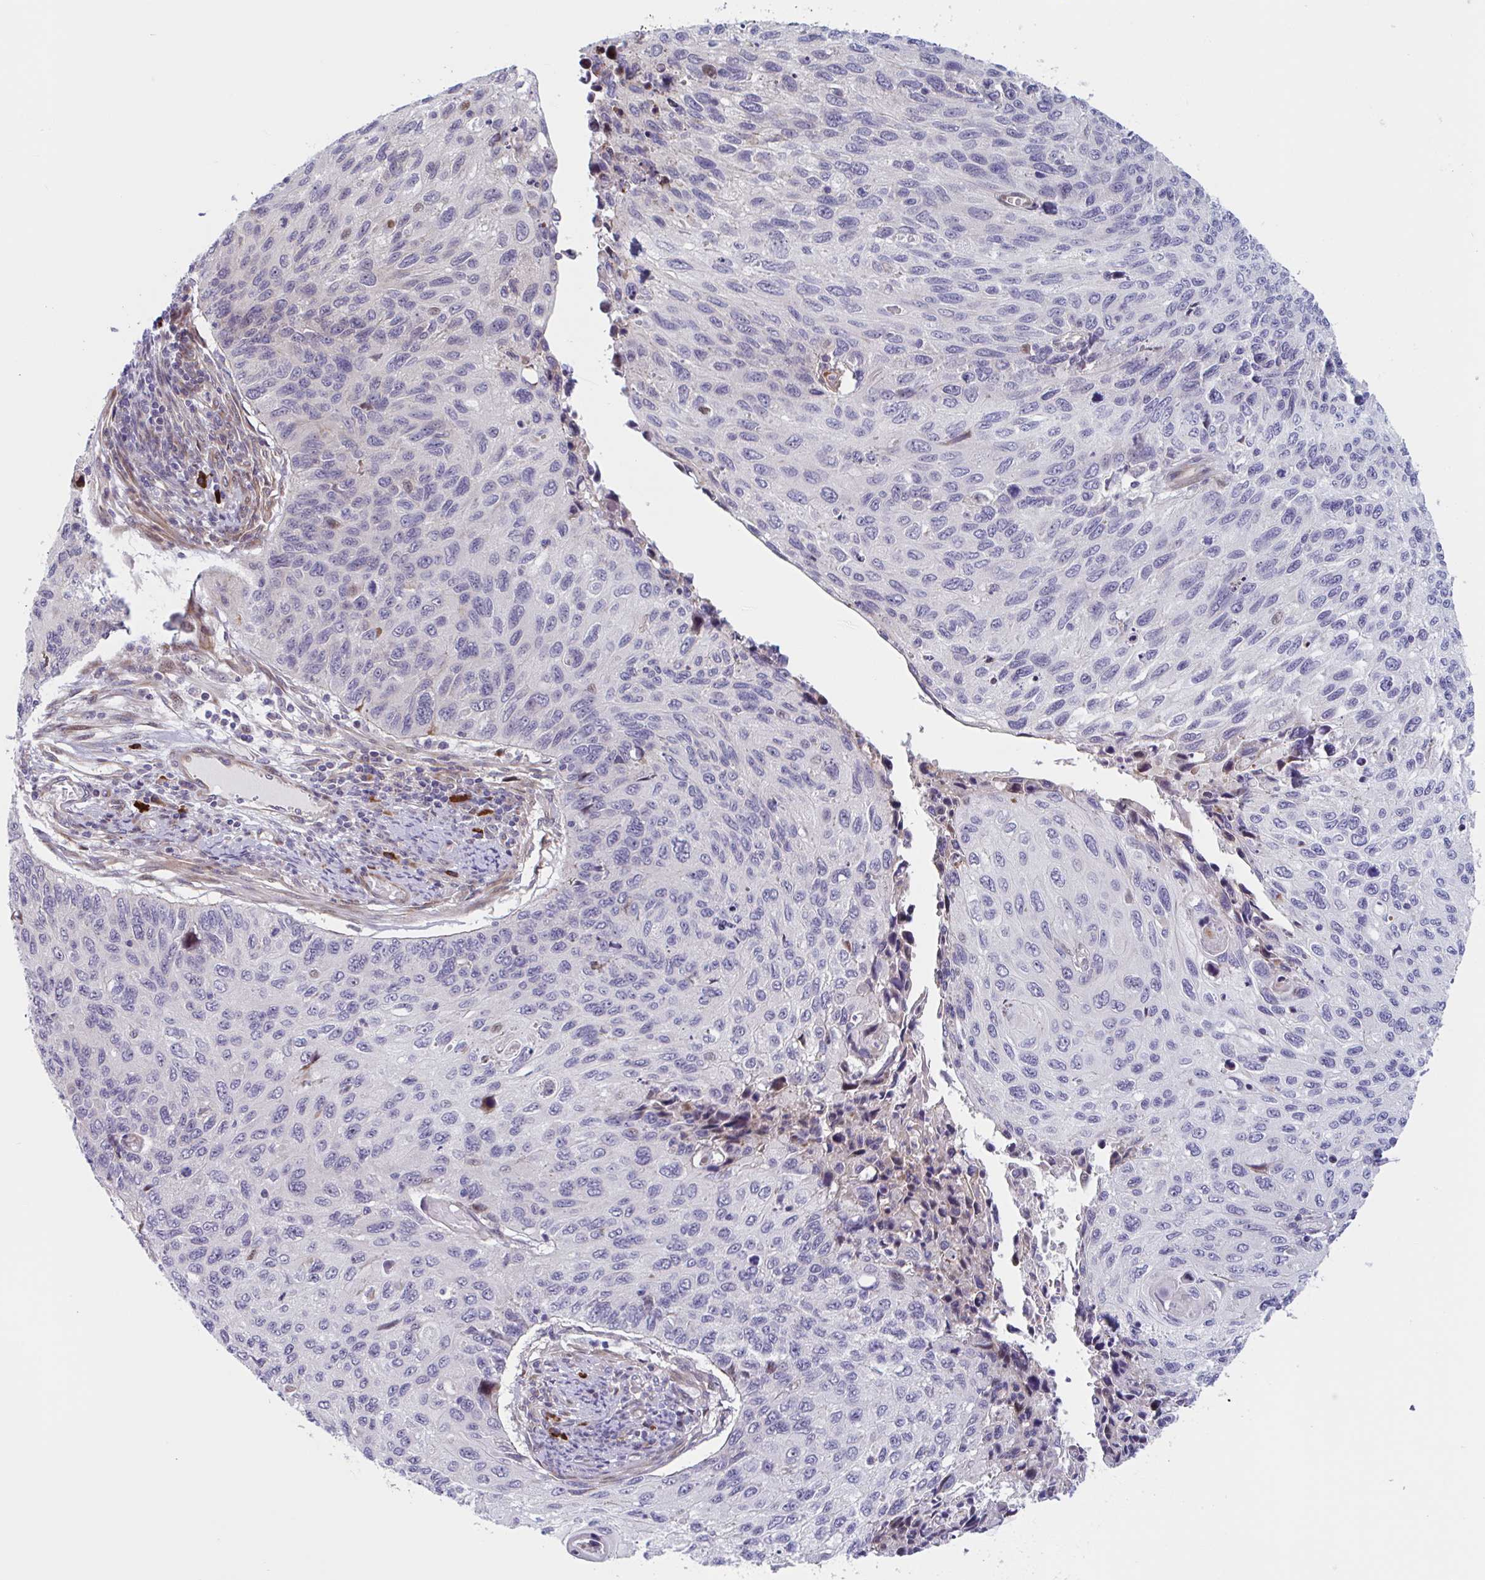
{"staining": {"intensity": "negative", "quantity": "none", "location": "none"}, "tissue": "cervical cancer", "cell_type": "Tumor cells", "image_type": "cancer", "snomed": [{"axis": "morphology", "description": "Squamous cell carcinoma, NOS"}, {"axis": "topography", "description": "Cervix"}], "caption": "Immunohistochemistry image of human cervical squamous cell carcinoma stained for a protein (brown), which reveals no expression in tumor cells. Brightfield microscopy of IHC stained with DAB (3,3'-diaminobenzidine) (brown) and hematoxylin (blue), captured at high magnification.", "gene": "DUXA", "patient": {"sex": "female", "age": 70}}